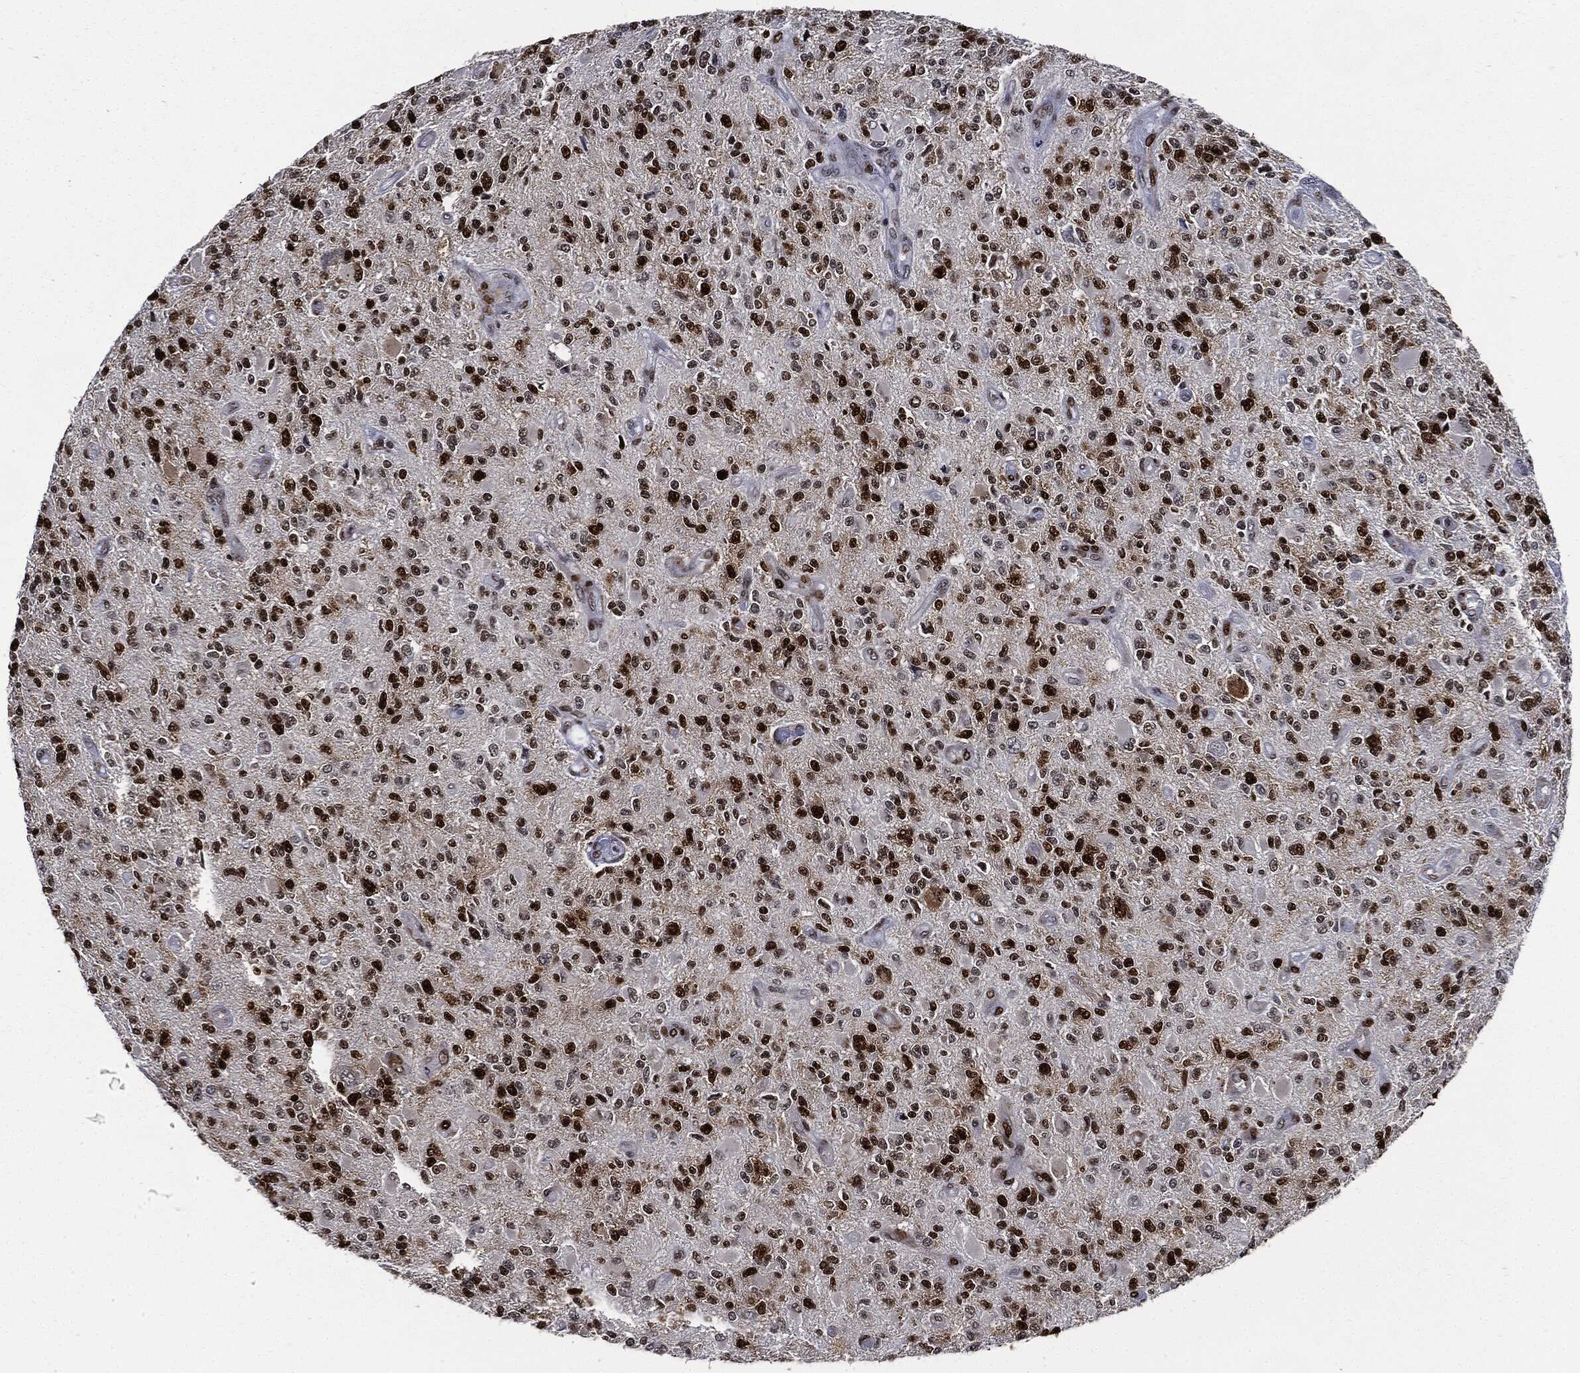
{"staining": {"intensity": "strong", "quantity": "25%-75%", "location": "nuclear"}, "tissue": "glioma", "cell_type": "Tumor cells", "image_type": "cancer", "snomed": [{"axis": "morphology", "description": "Glioma, malignant, High grade"}, {"axis": "topography", "description": "Brain"}], "caption": "IHC staining of glioma, which shows high levels of strong nuclear staining in about 25%-75% of tumor cells indicating strong nuclear protein staining. The staining was performed using DAB (brown) for protein detection and nuclei were counterstained in hematoxylin (blue).", "gene": "PCNA", "patient": {"sex": "female", "age": 63}}